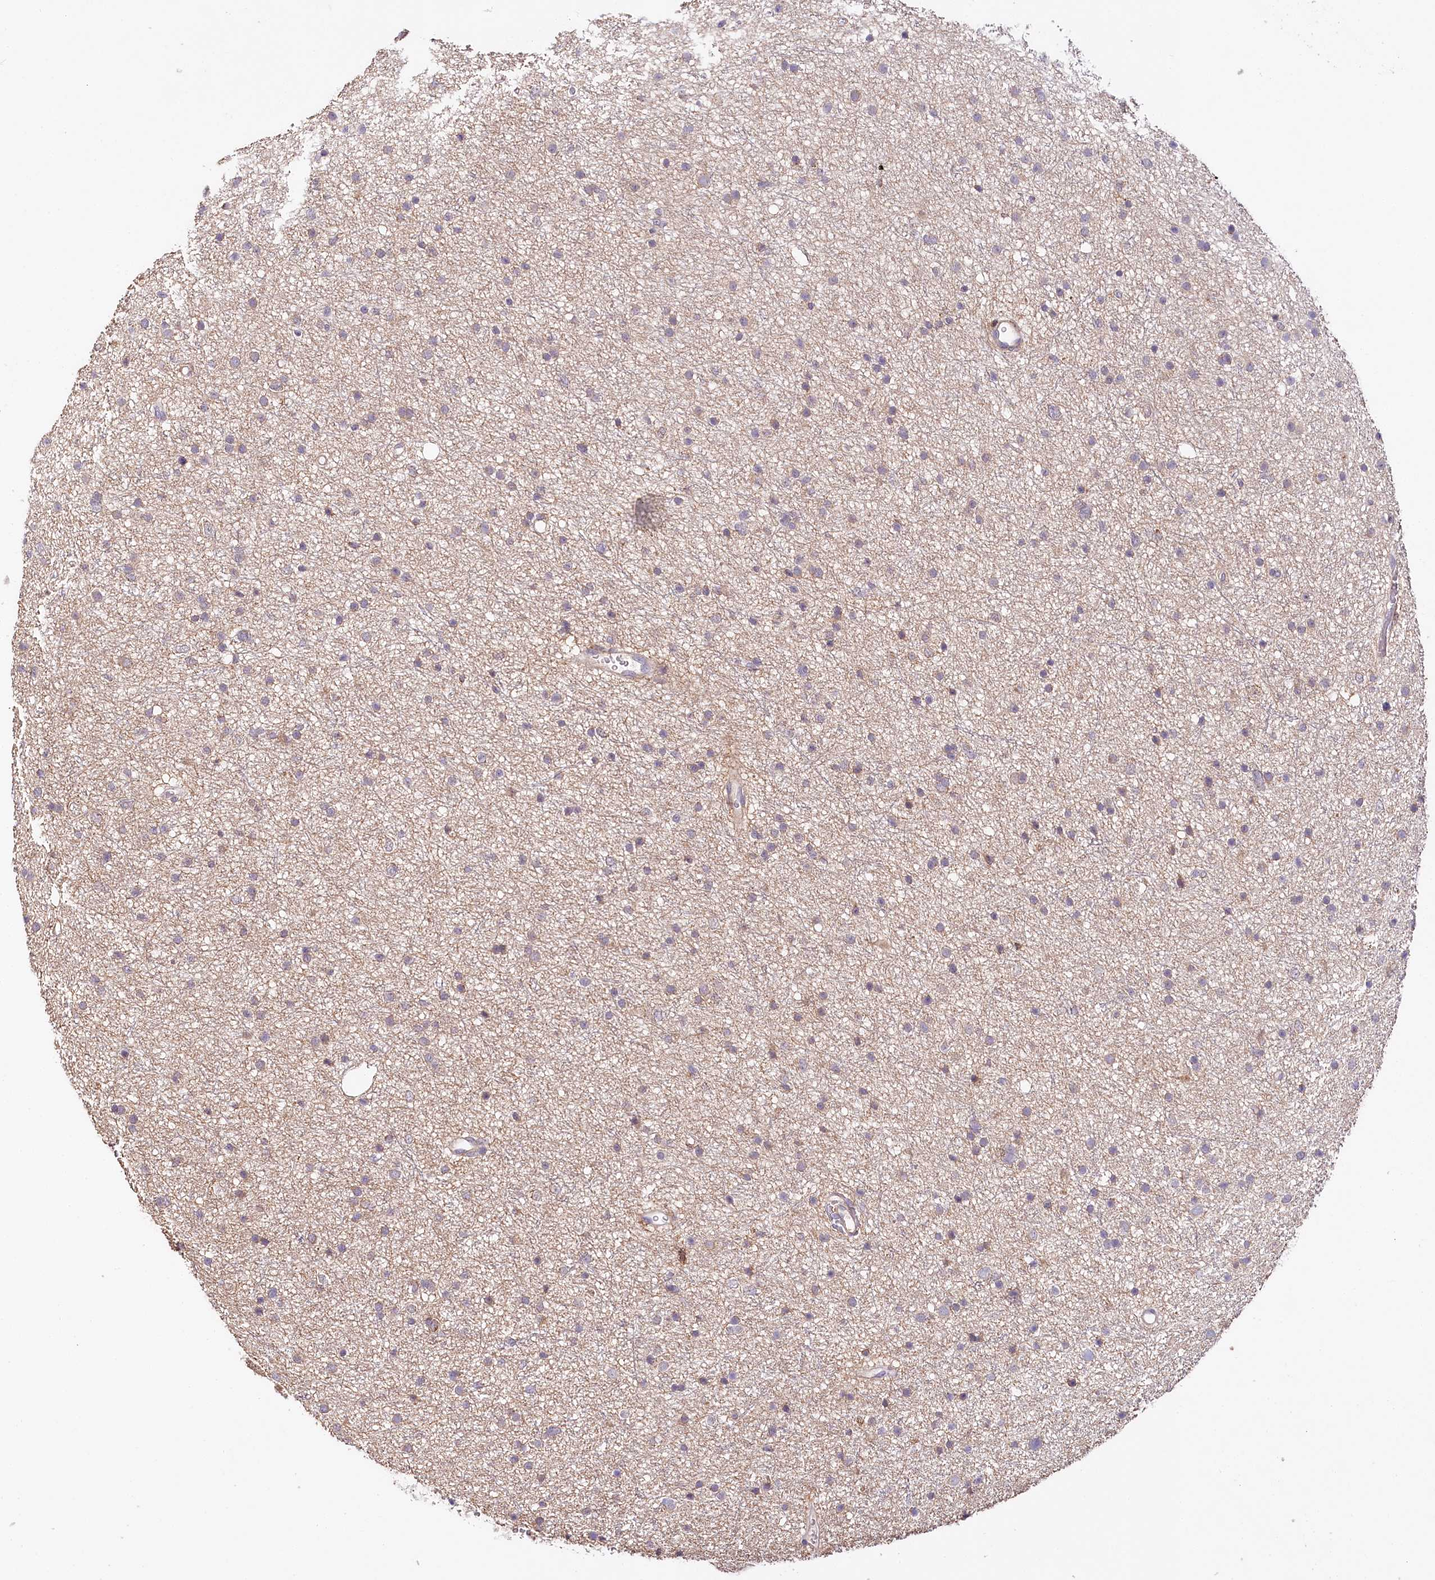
{"staining": {"intensity": "negative", "quantity": "none", "location": "none"}, "tissue": "glioma", "cell_type": "Tumor cells", "image_type": "cancer", "snomed": [{"axis": "morphology", "description": "Glioma, malignant, Low grade"}, {"axis": "topography", "description": "Cerebral cortex"}], "caption": "DAB (3,3'-diaminobenzidine) immunohistochemical staining of low-grade glioma (malignant) demonstrates no significant positivity in tumor cells.", "gene": "VEGFA", "patient": {"sex": "female", "age": 39}}